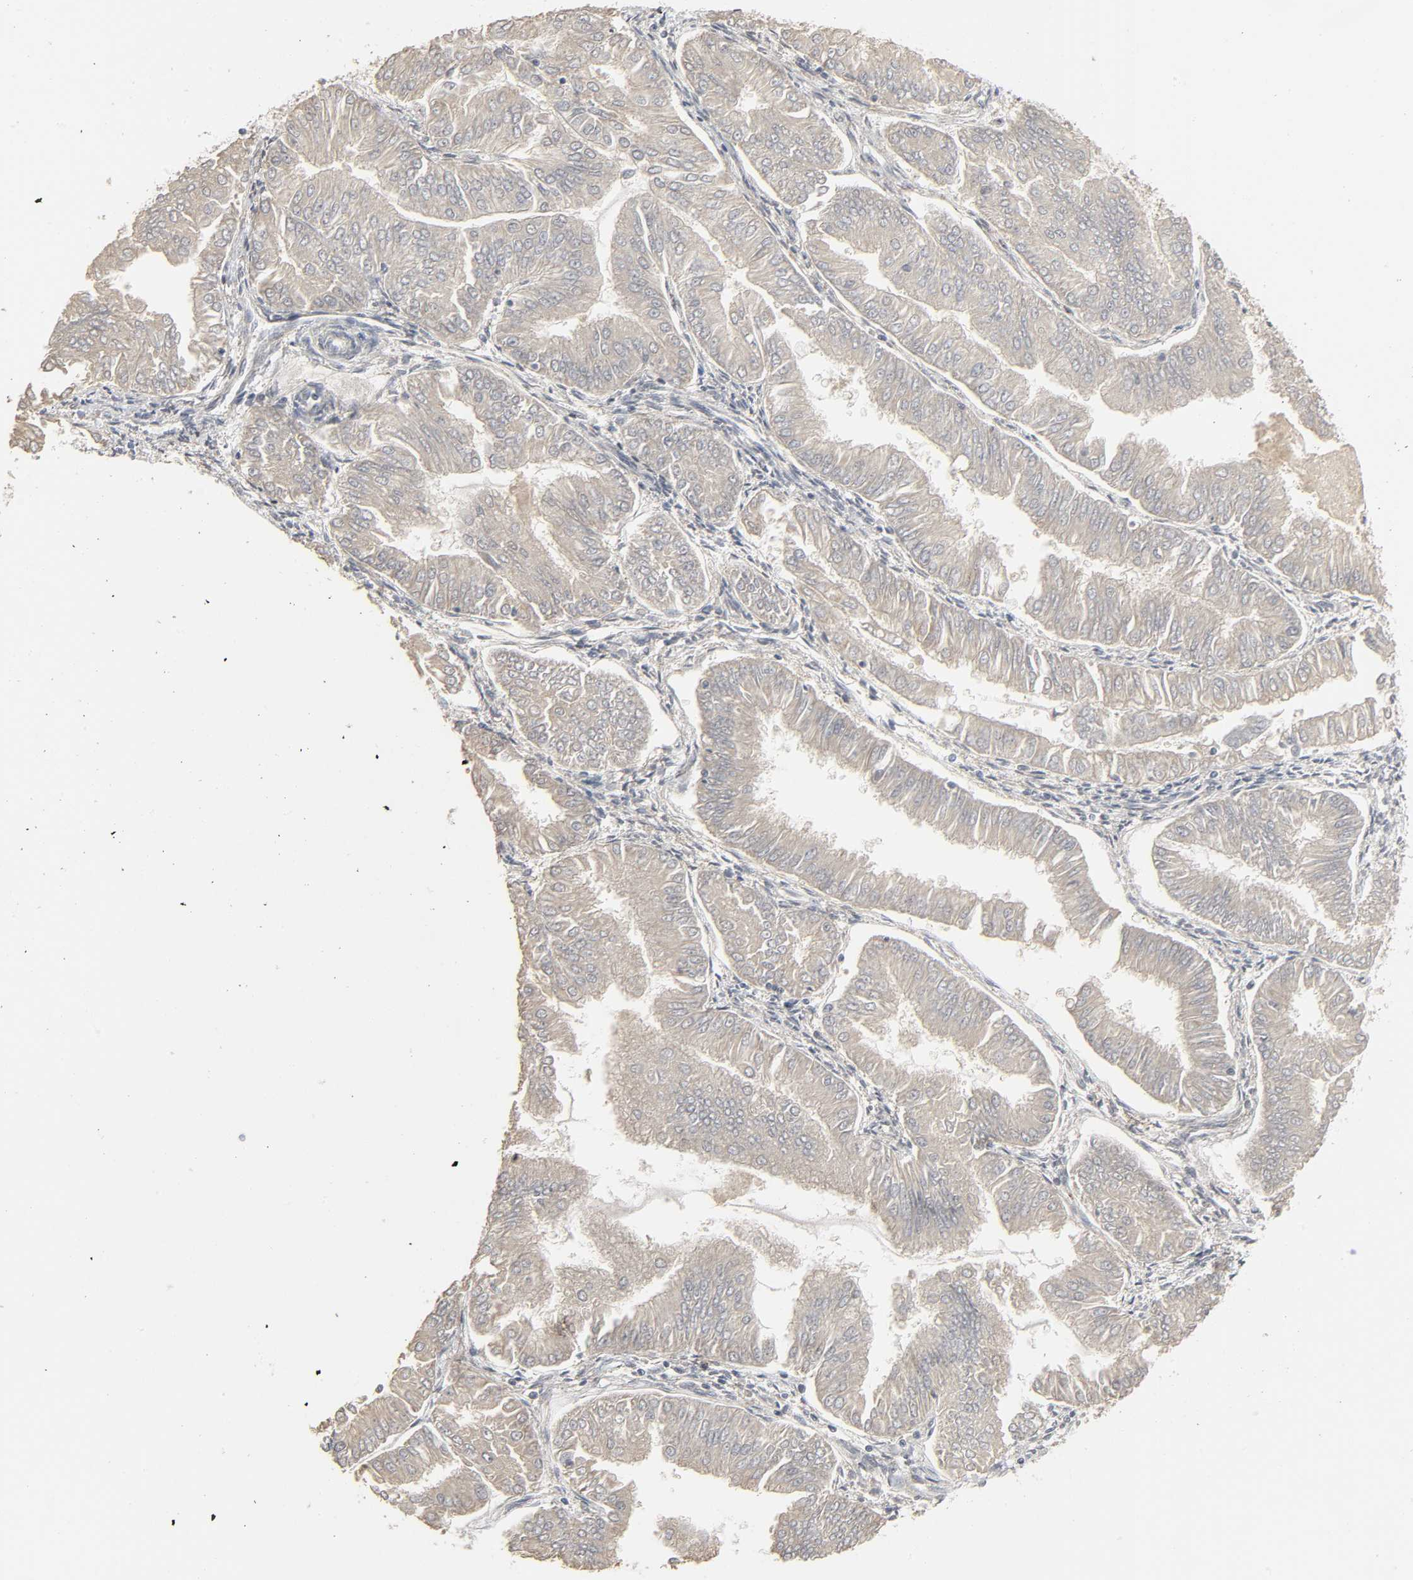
{"staining": {"intensity": "negative", "quantity": "none", "location": "none"}, "tissue": "endometrial cancer", "cell_type": "Tumor cells", "image_type": "cancer", "snomed": [{"axis": "morphology", "description": "Adenocarcinoma, NOS"}, {"axis": "topography", "description": "Endometrium"}], "caption": "High power microscopy histopathology image of an immunohistochemistry (IHC) photomicrograph of endometrial cancer, revealing no significant expression in tumor cells.", "gene": "ZNF222", "patient": {"sex": "female", "age": 53}}